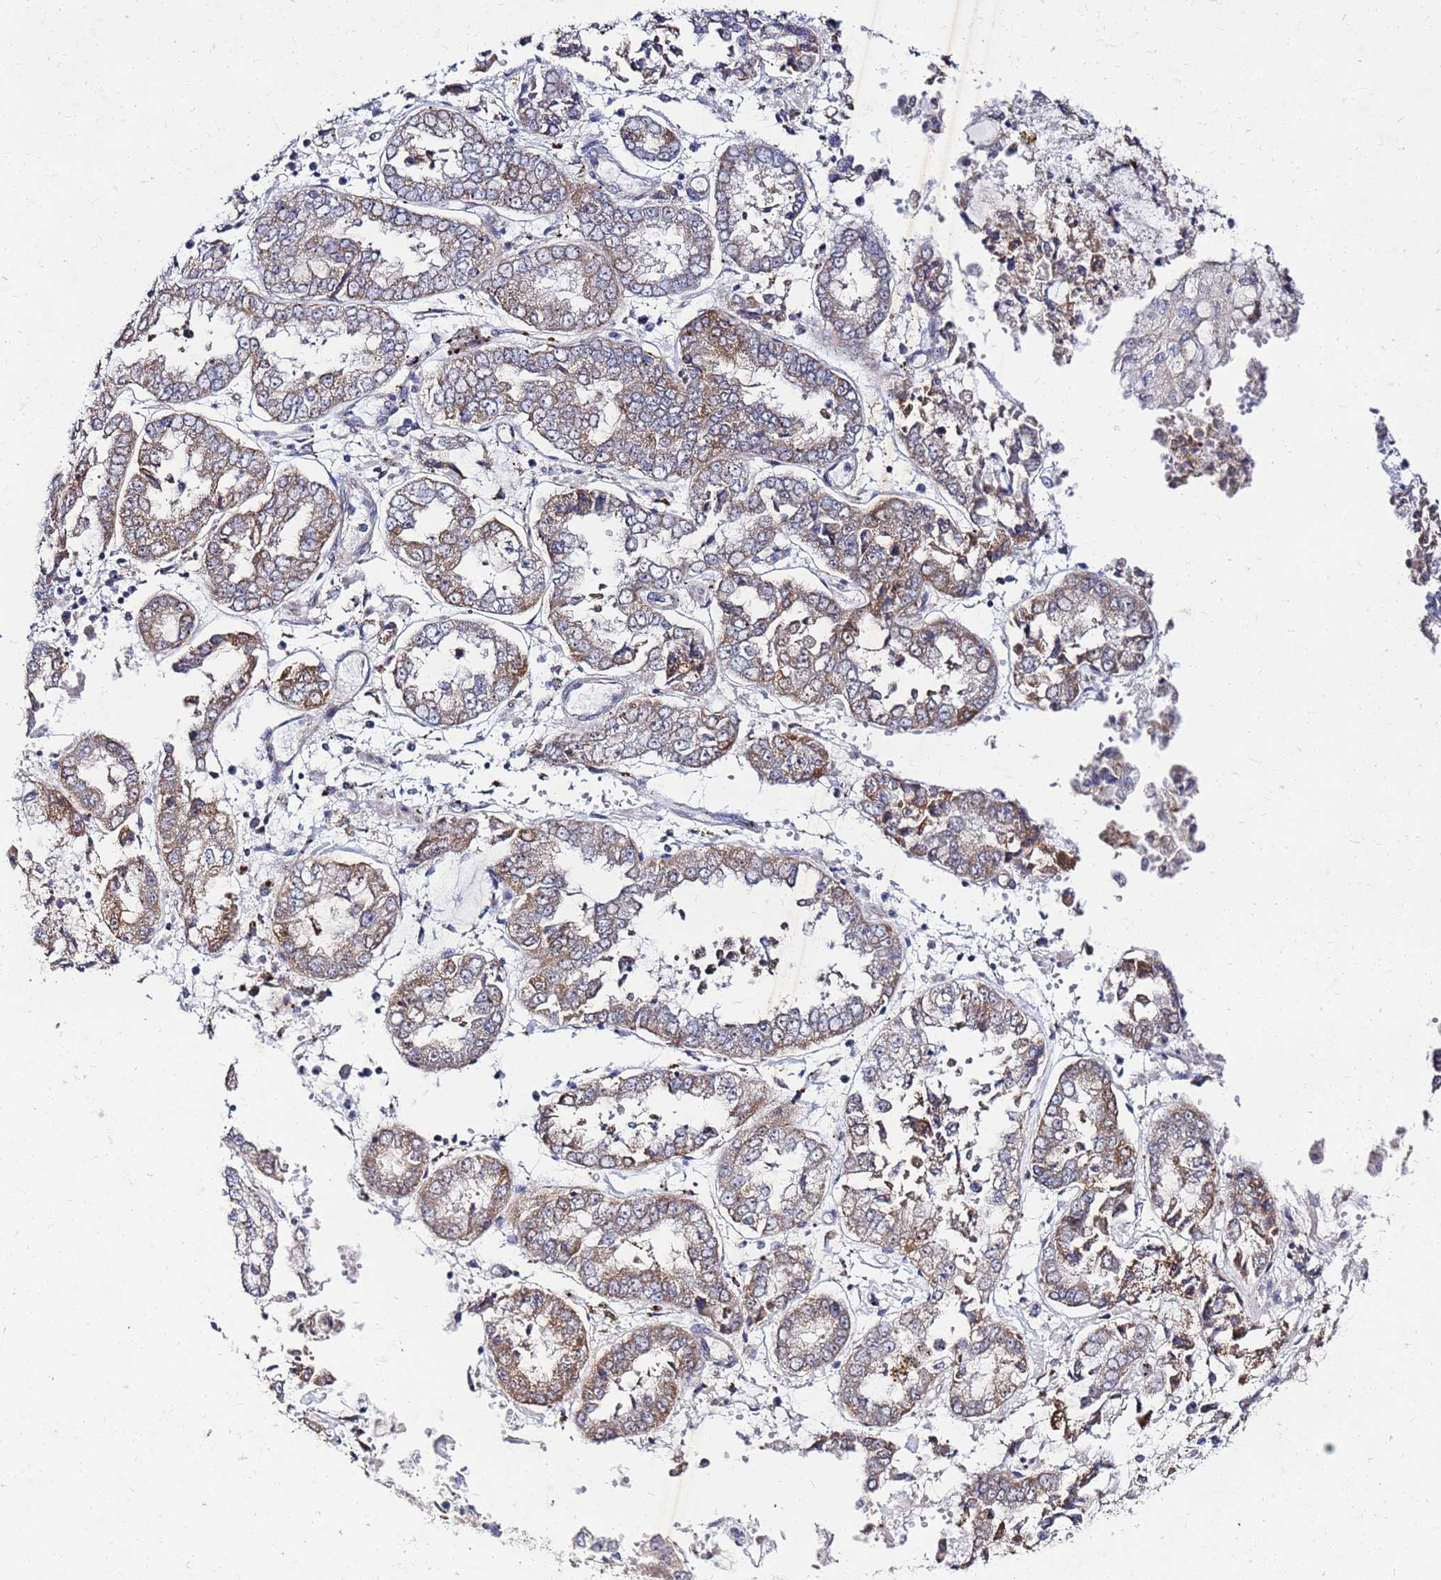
{"staining": {"intensity": "moderate", "quantity": ">75%", "location": "cytoplasmic/membranous"}, "tissue": "stomach cancer", "cell_type": "Tumor cells", "image_type": "cancer", "snomed": [{"axis": "morphology", "description": "Adenocarcinoma, NOS"}, {"axis": "topography", "description": "Stomach"}], "caption": "This histopathology image demonstrates immunohistochemistry staining of stomach cancer, with medium moderate cytoplasmic/membranous expression in about >75% of tumor cells.", "gene": "FAHD2A", "patient": {"sex": "male", "age": 76}}